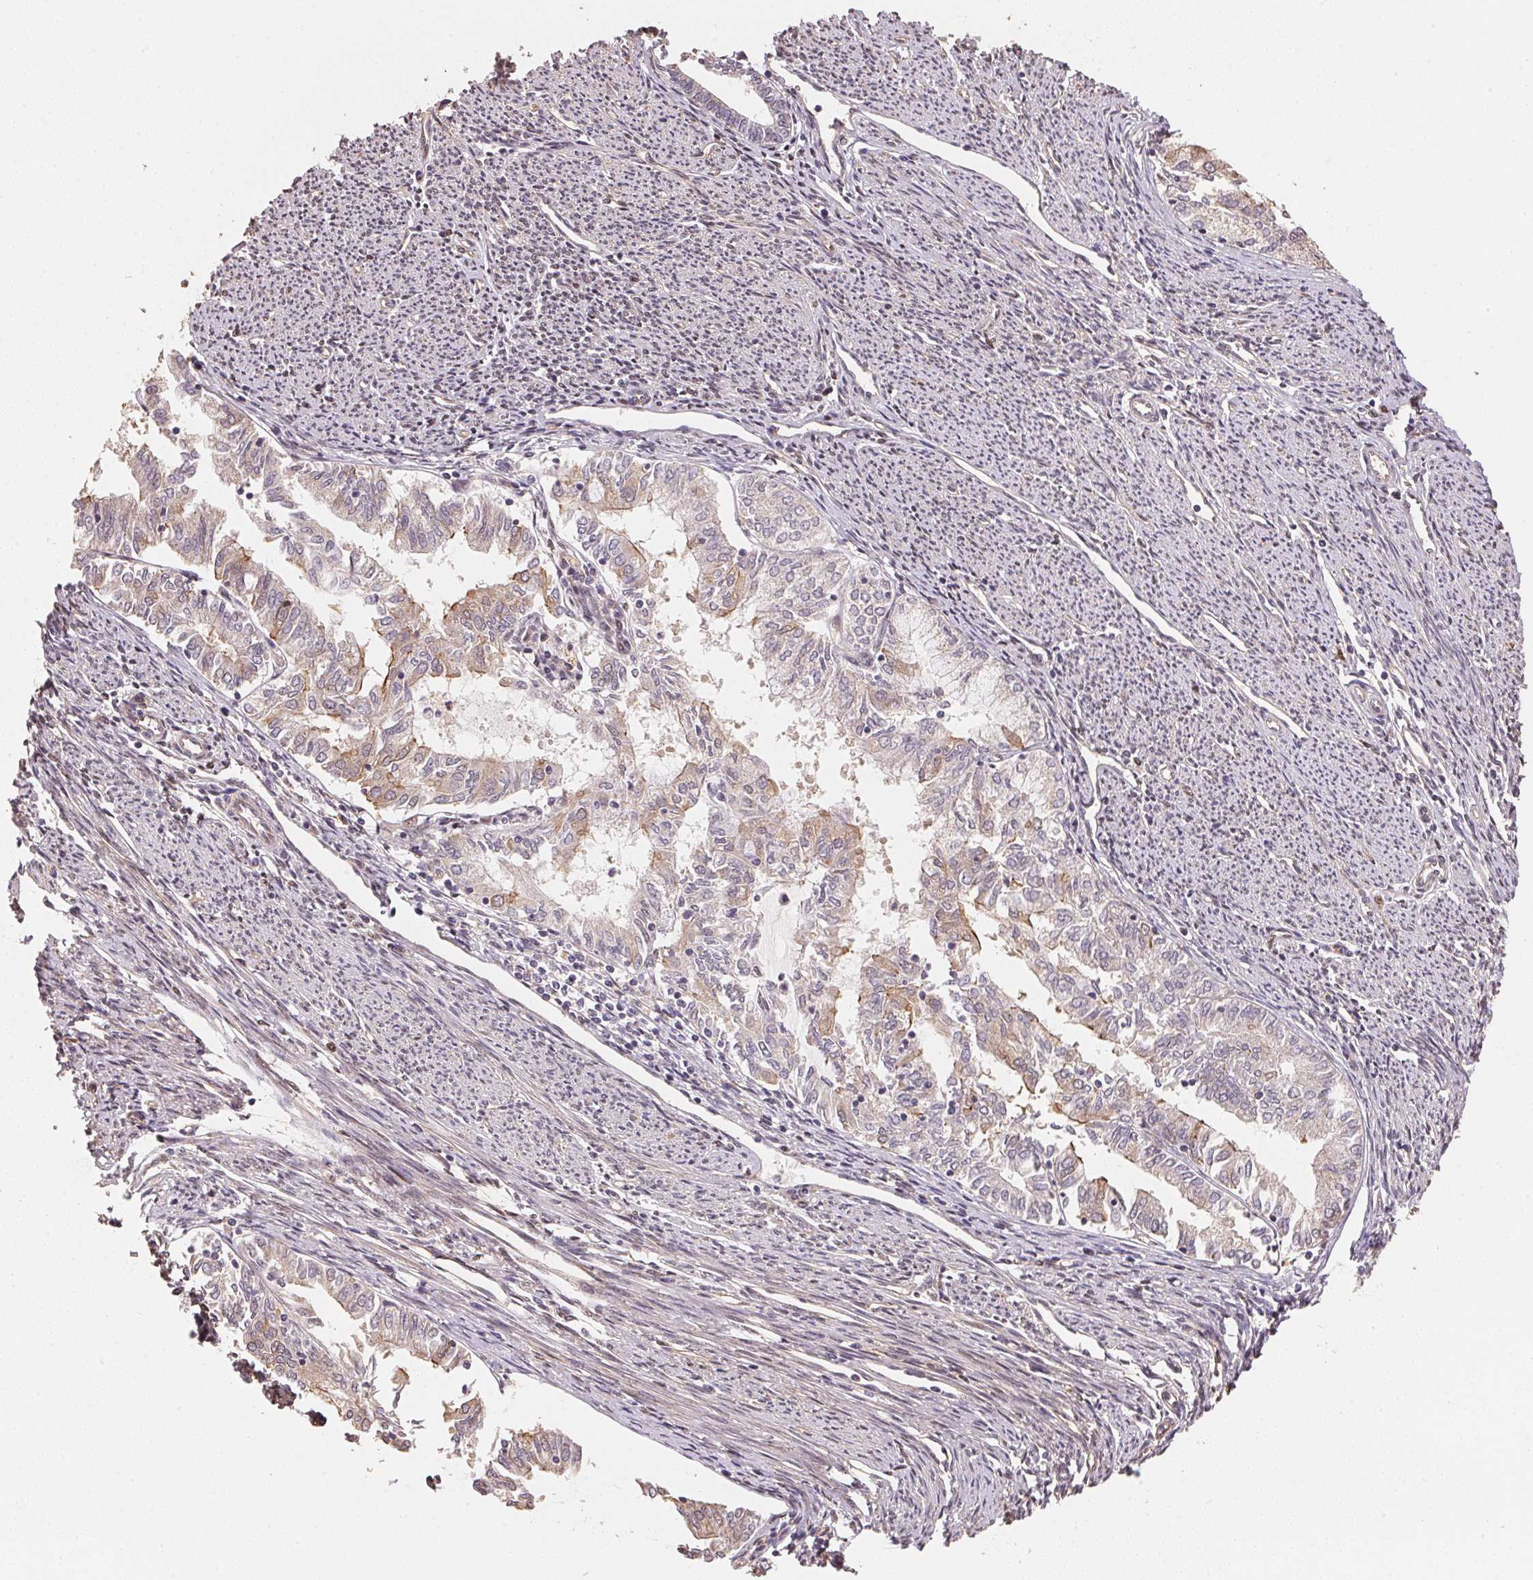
{"staining": {"intensity": "moderate", "quantity": "<25%", "location": "cytoplasmic/membranous"}, "tissue": "endometrial cancer", "cell_type": "Tumor cells", "image_type": "cancer", "snomed": [{"axis": "morphology", "description": "Adenocarcinoma, NOS"}, {"axis": "topography", "description": "Endometrium"}], "caption": "This micrograph shows immunohistochemistry staining of human endometrial cancer, with low moderate cytoplasmic/membranous expression in about <25% of tumor cells.", "gene": "TMEM222", "patient": {"sex": "female", "age": 79}}